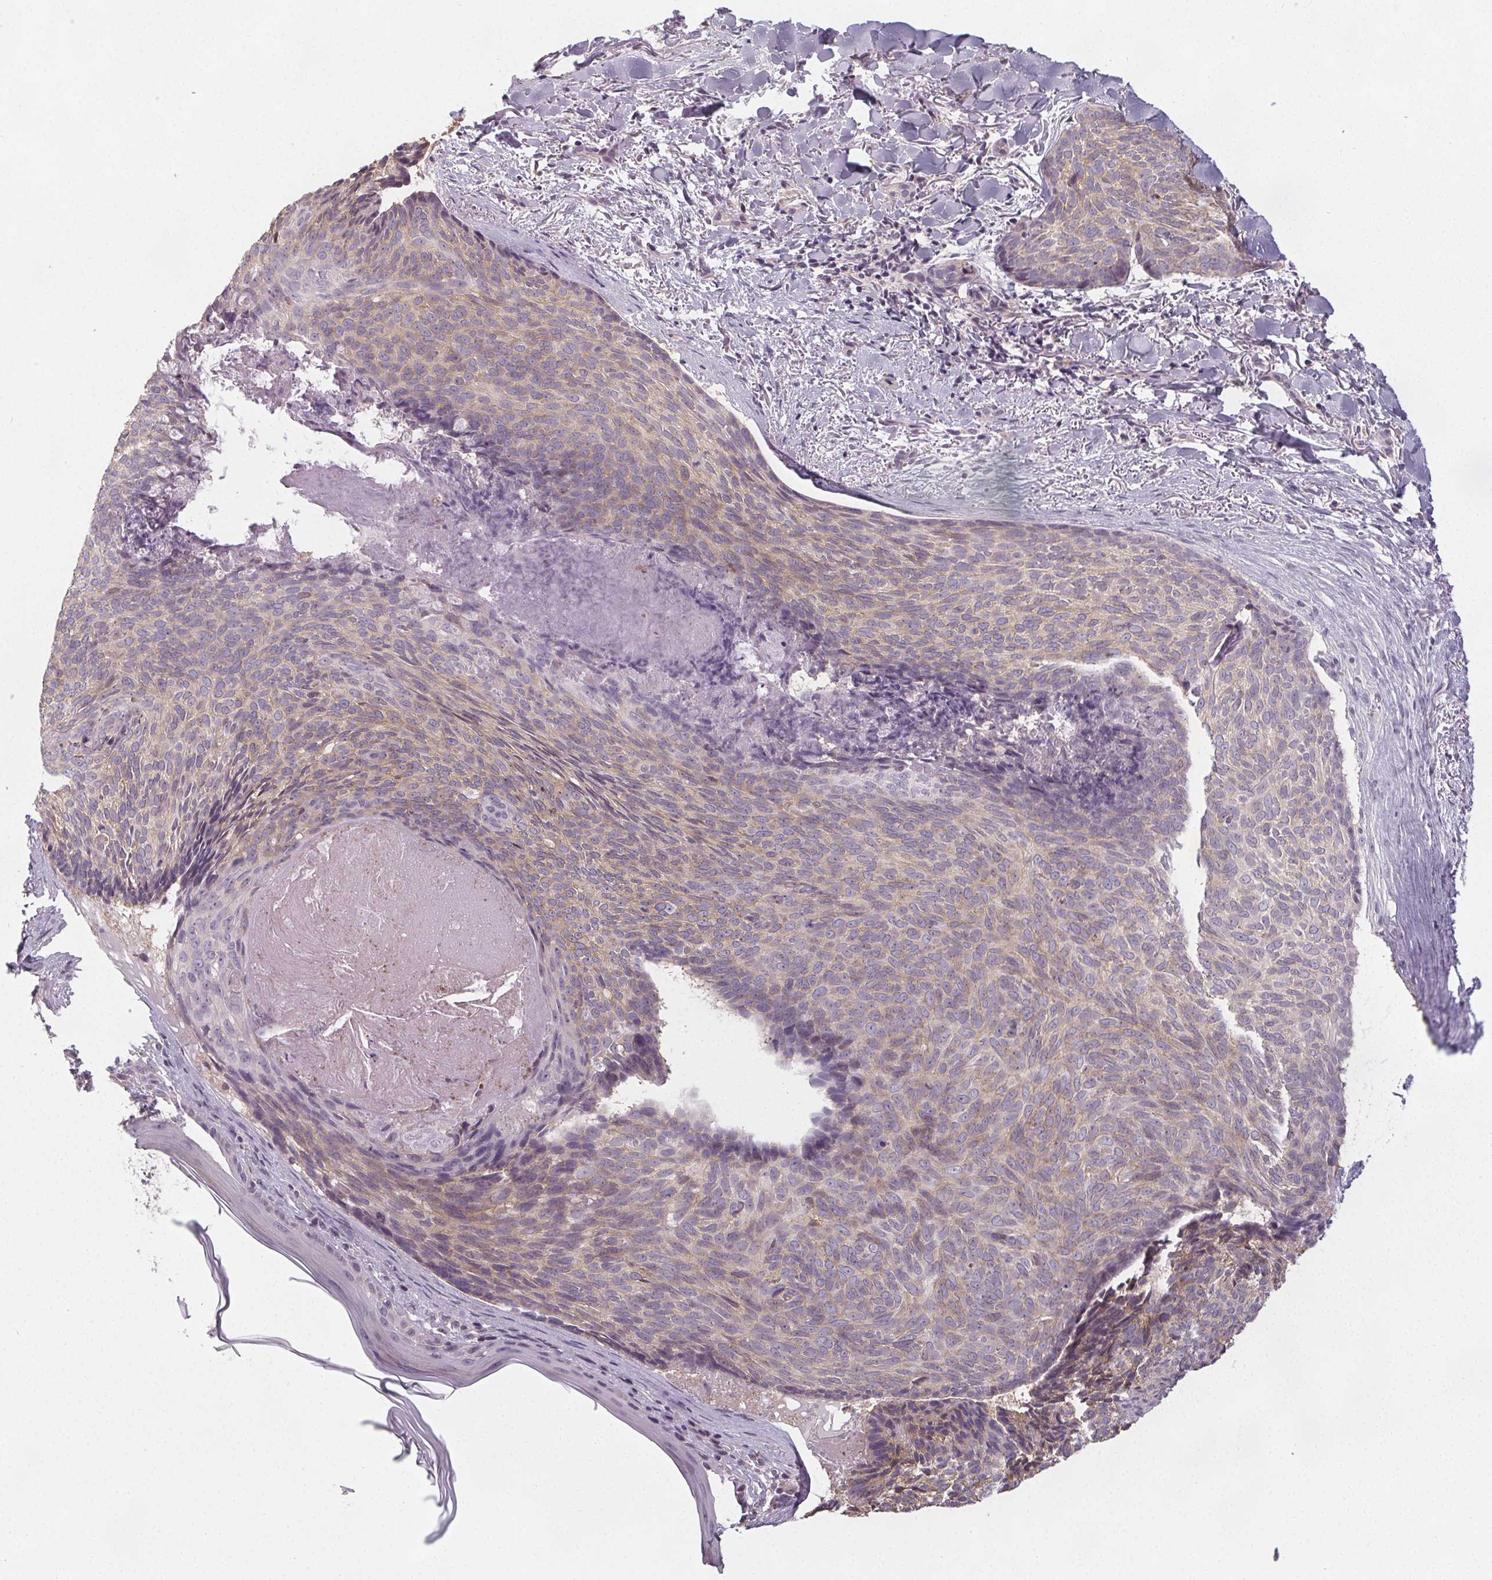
{"staining": {"intensity": "weak", "quantity": "25%-75%", "location": "cytoplasmic/membranous"}, "tissue": "skin cancer", "cell_type": "Tumor cells", "image_type": "cancer", "snomed": [{"axis": "morphology", "description": "Basal cell carcinoma"}, {"axis": "topography", "description": "Skin"}], "caption": "Skin basal cell carcinoma stained with a brown dye reveals weak cytoplasmic/membranous positive staining in approximately 25%-75% of tumor cells.", "gene": "SLC26A2", "patient": {"sex": "female", "age": 82}}